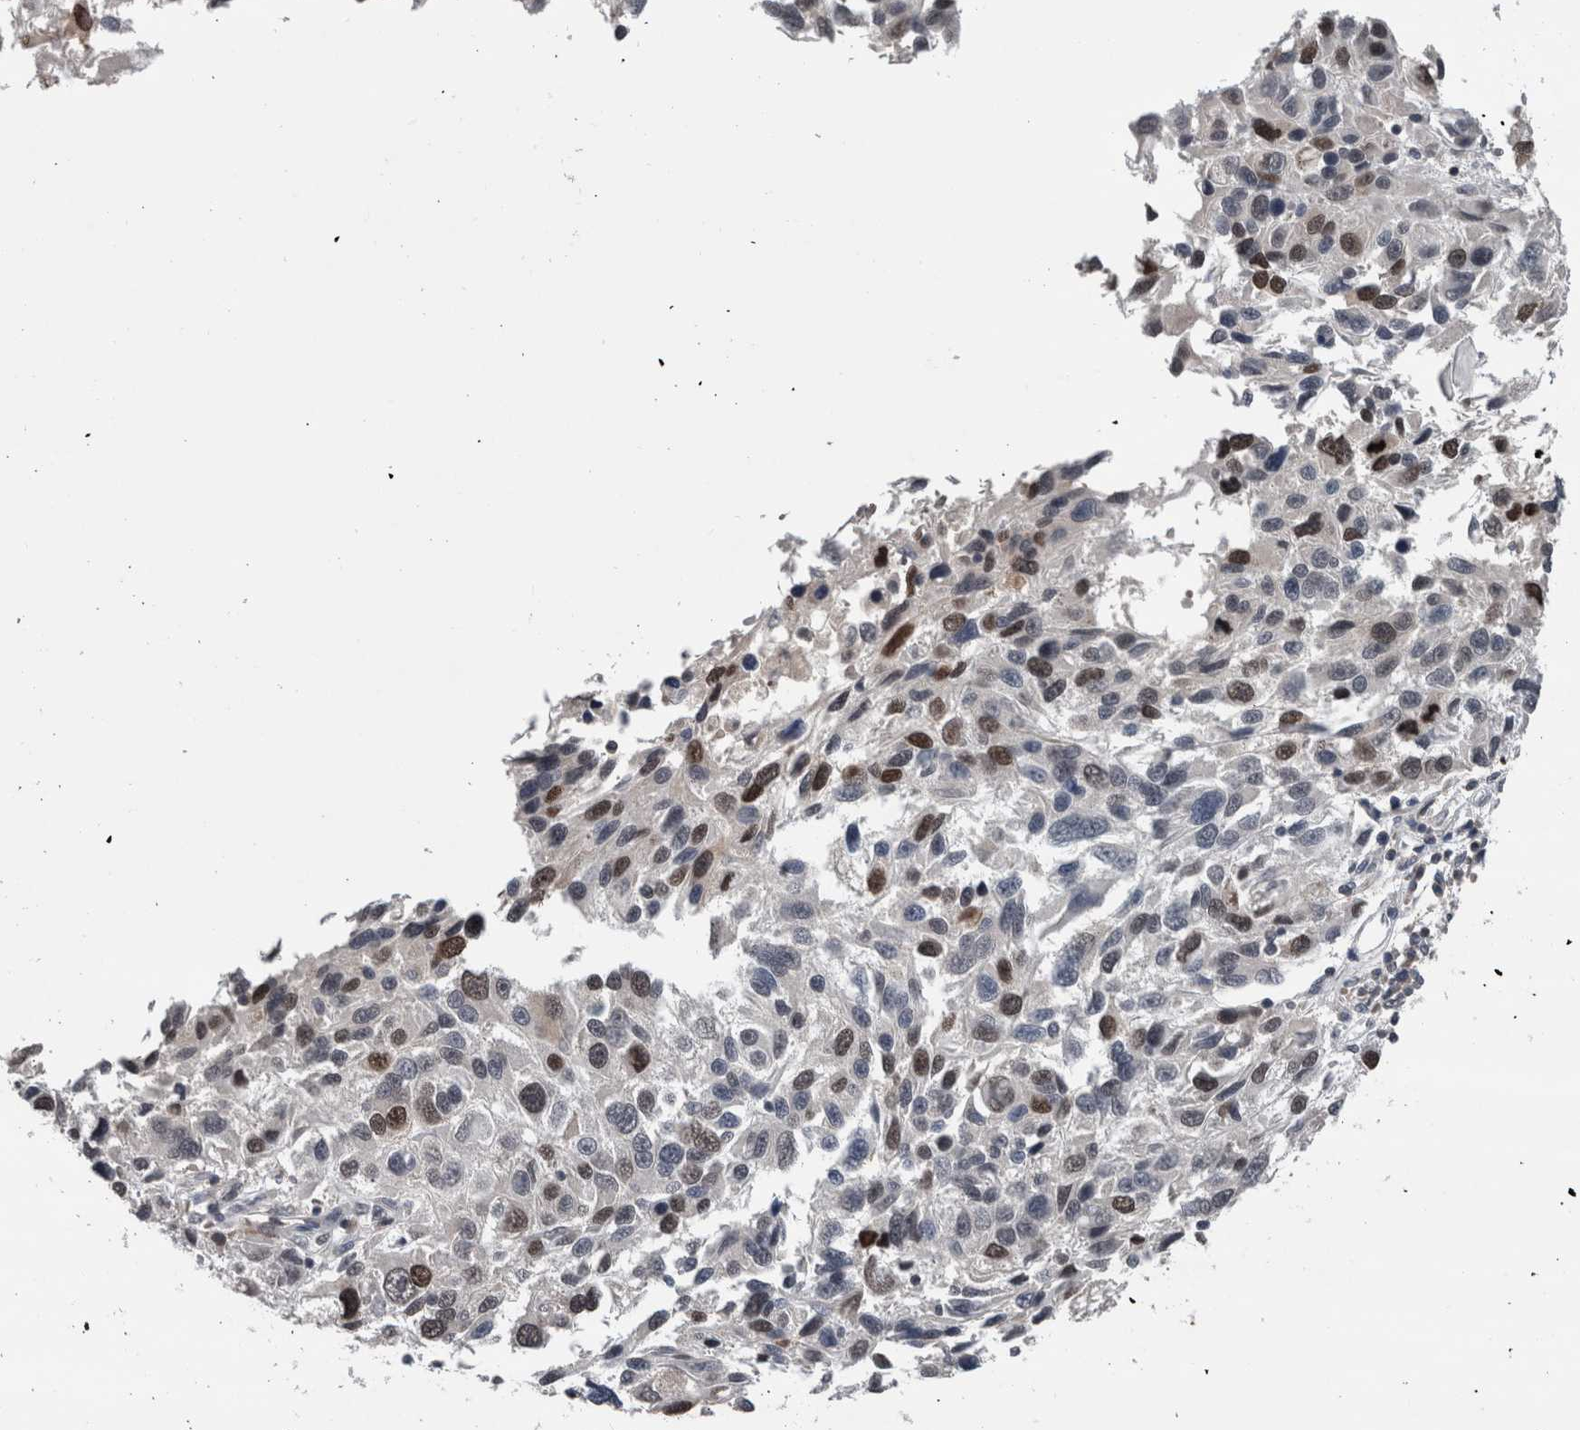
{"staining": {"intensity": "strong", "quantity": "<25%", "location": "nuclear"}, "tissue": "melanoma", "cell_type": "Tumor cells", "image_type": "cancer", "snomed": [{"axis": "morphology", "description": "Malignant melanoma, NOS"}, {"axis": "topography", "description": "Skin"}], "caption": "Protein staining by immunohistochemistry (IHC) demonstrates strong nuclear expression in about <25% of tumor cells in malignant melanoma.", "gene": "MAFF", "patient": {"sex": "male", "age": 53}}